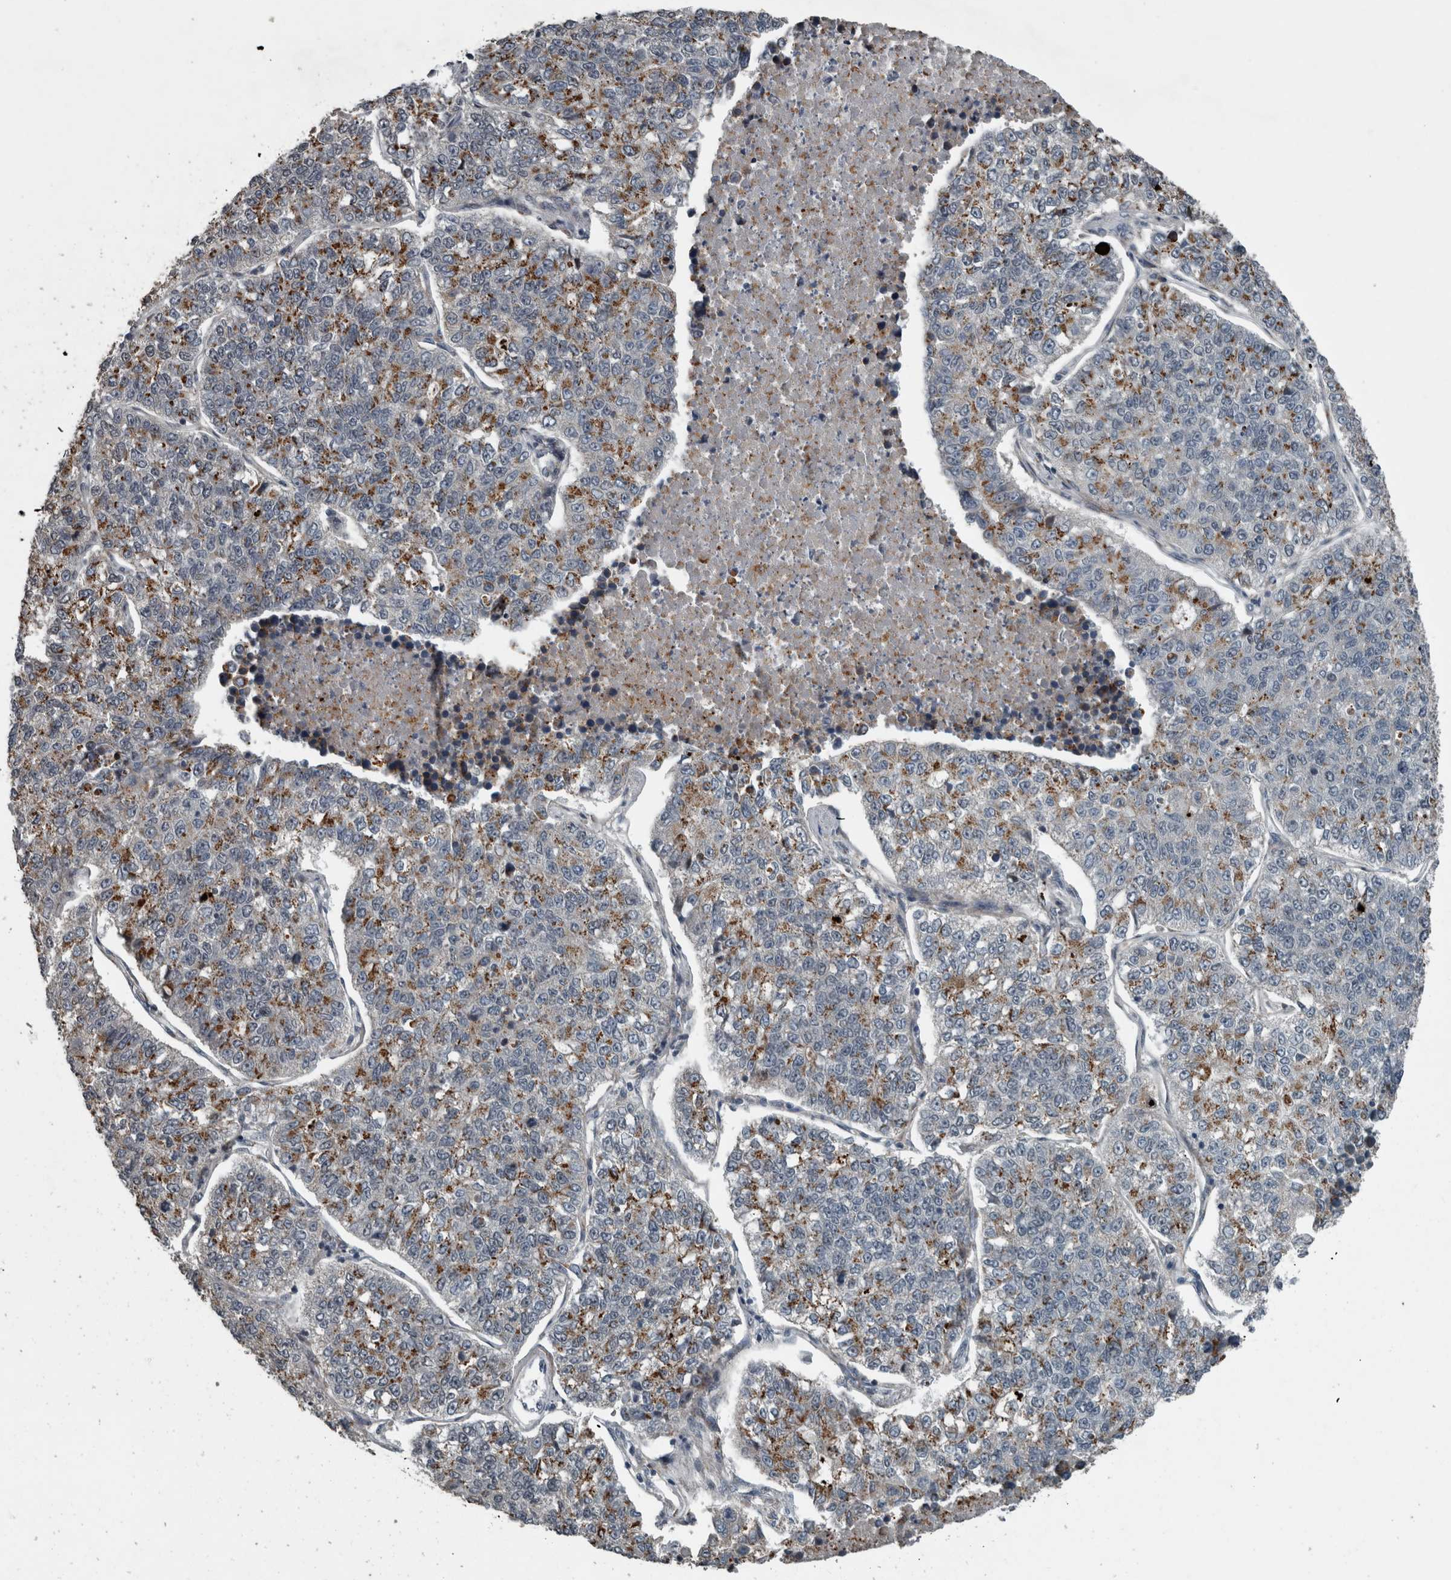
{"staining": {"intensity": "moderate", "quantity": "25%-75%", "location": "cytoplasmic/membranous"}, "tissue": "lung cancer", "cell_type": "Tumor cells", "image_type": "cancer", "snomed": [{"axis": "morphology", "description": "Adenocarcinoma, NOS"}, {"axis": "topography", "description": "Lung"}], "caption": "IHC of human lung cancer (adenocarcinoma) demonstrates medium levels of moderate cytoplasmic/membranous positivity in approximately 25%-75% of tumor cells.", "gene": "ZNF345", "patient": {"sex": "male", "age": 49}}